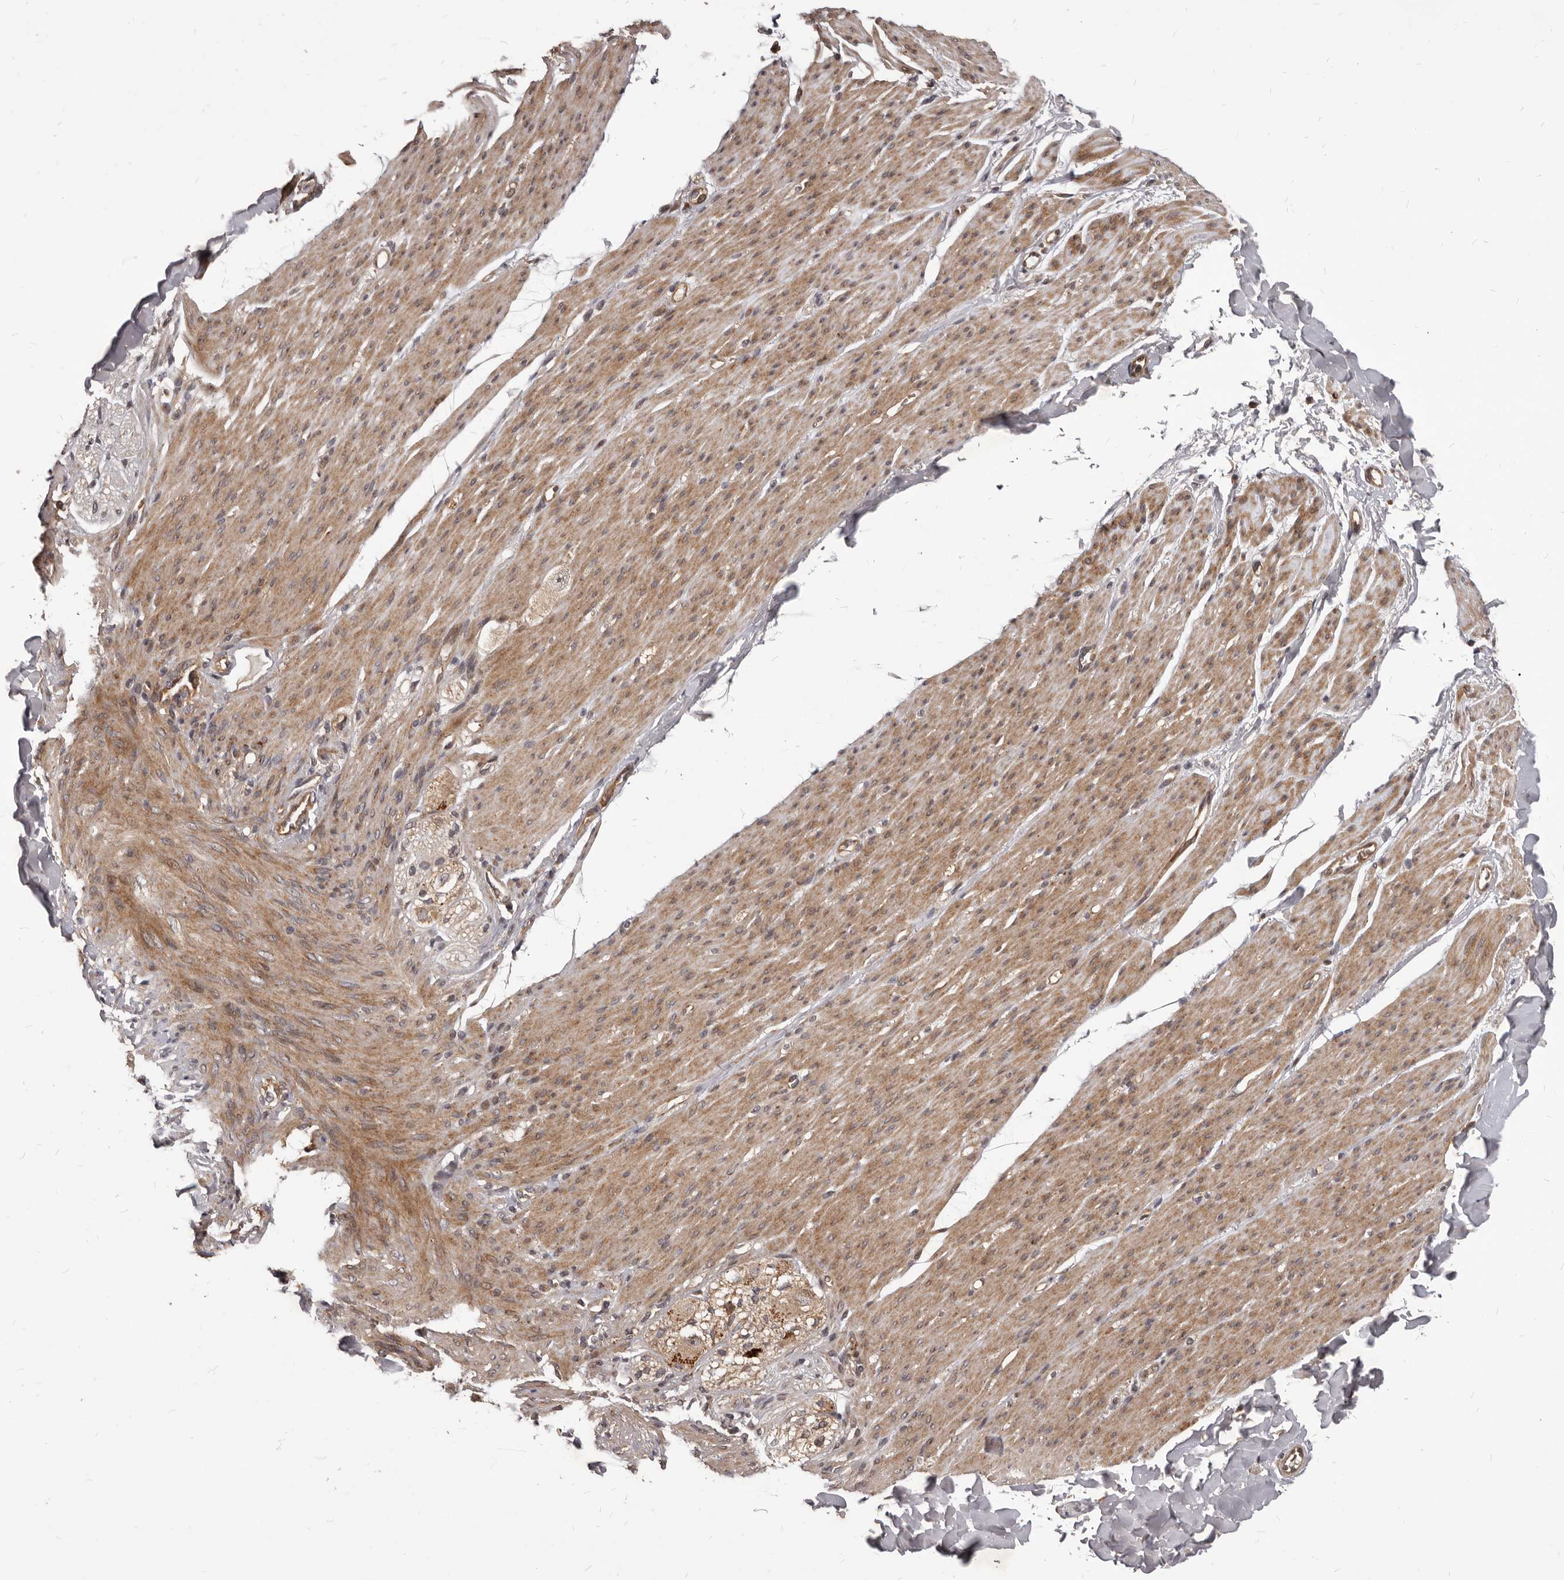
{"staining": {"intensity": "moderate", "quantity": ">75%", "location": "cytoplasmic/membranous"}, "tissue": "smooth muscle", "cell_type": "Smooth muscle cells", "image_type": "normal", "snomed": [{"axis": "morphology", "description": "Normal tissue, NOS"}, {"axis": "topography", "description": "Colon"}, {"axis": "topography", "description": "Peripheral nerve tissue"}], "caption": "Smooth muscle cells exhibit medium levels of moderate cytoplasmic/membranous staining in approximately >75% of cells in unremarkable human smooth muscle.", "gene": "GABPB2", "patient": {"sex": "female", "age": 61}}